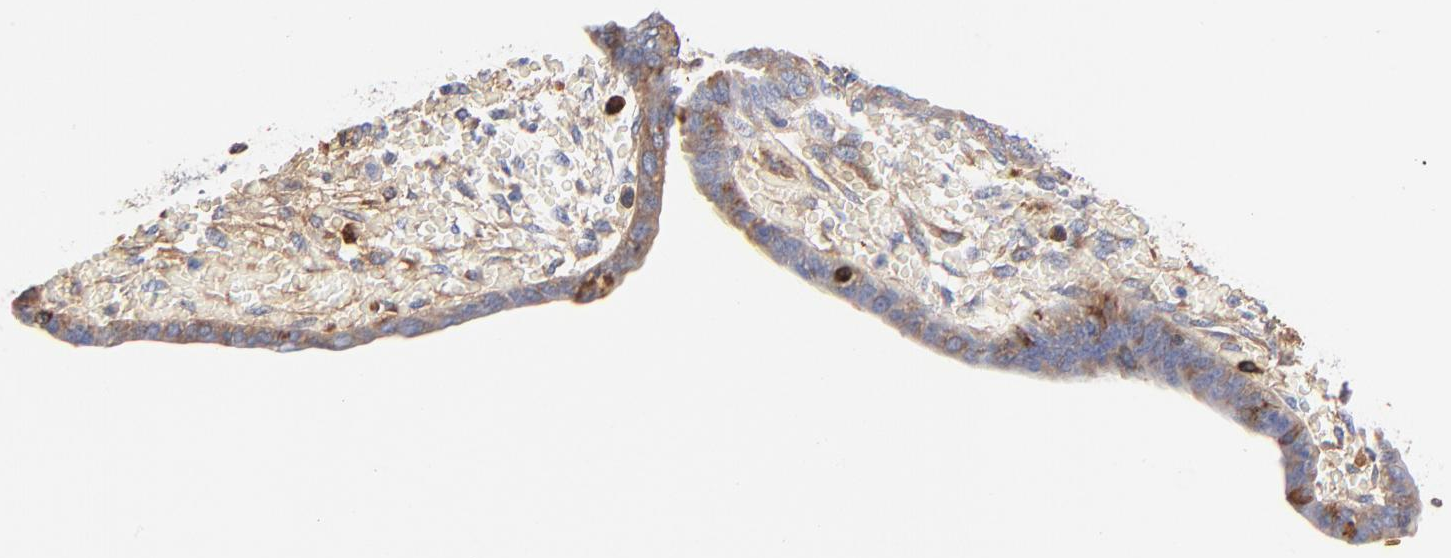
{"staining": {"intensity": "moderate", "quantity": "<25%", "location": "cytoplasmic/membranous"}, "tissue": "endometrium", "cell_type": "Cells in endometrial stroma", "image_type": "normal", "snomed": [{"axis": "morphology", "description": "Normal tissue, NOS"}, {"axis": "topography", "description": "Endometrium"}], "caption": "The photomicrograph reveals a brown stain indicating the presence of a protein in the cytoplasmic/membranous of cells in endometrial stroma in endometrium.", "gene": "APOH", "patient": {"sex": "female", "age": 42}}